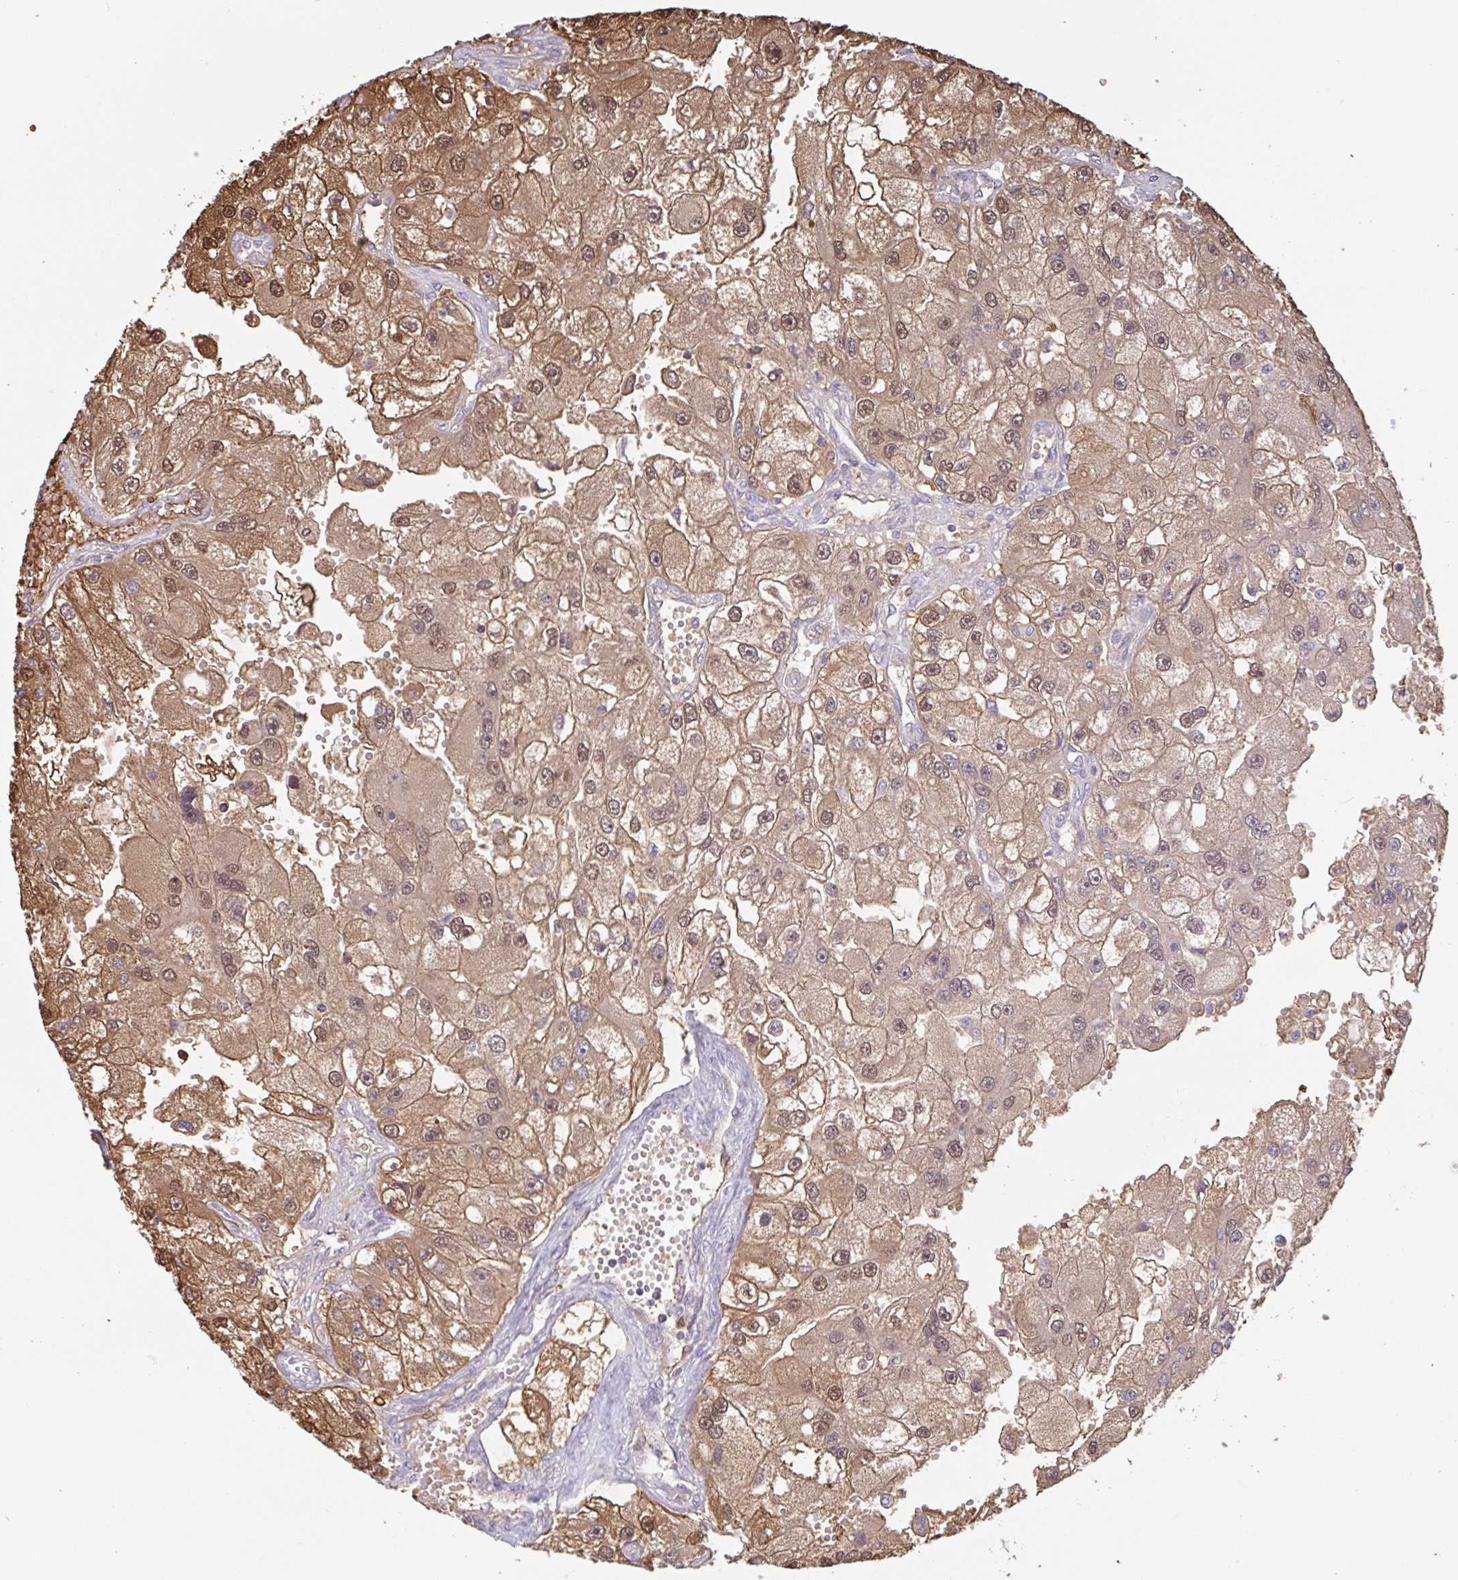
{"staining": {"intensity": "moderate", "quantity": ">75%", "location": "cytoplasmic/membranous,nuclear"}, "tissue": "renal cancer", "cell_type": "Tumor cells", "image_type": "cancer", "snomed": [{"axis": "morphology", "description": "Adenocarcinoma, NOS"}, {"axis": "topography", "description": "Kidney"}], "caption": "This image displays immunohistochemistry (IHC) staining of human renal cancer, with medium moderate cytoplasmic/membranous and nuclear positivity in about >75% of tumor cells.", "gene": "OTOP2", "patient": {"sex": "male", "age": 63}}